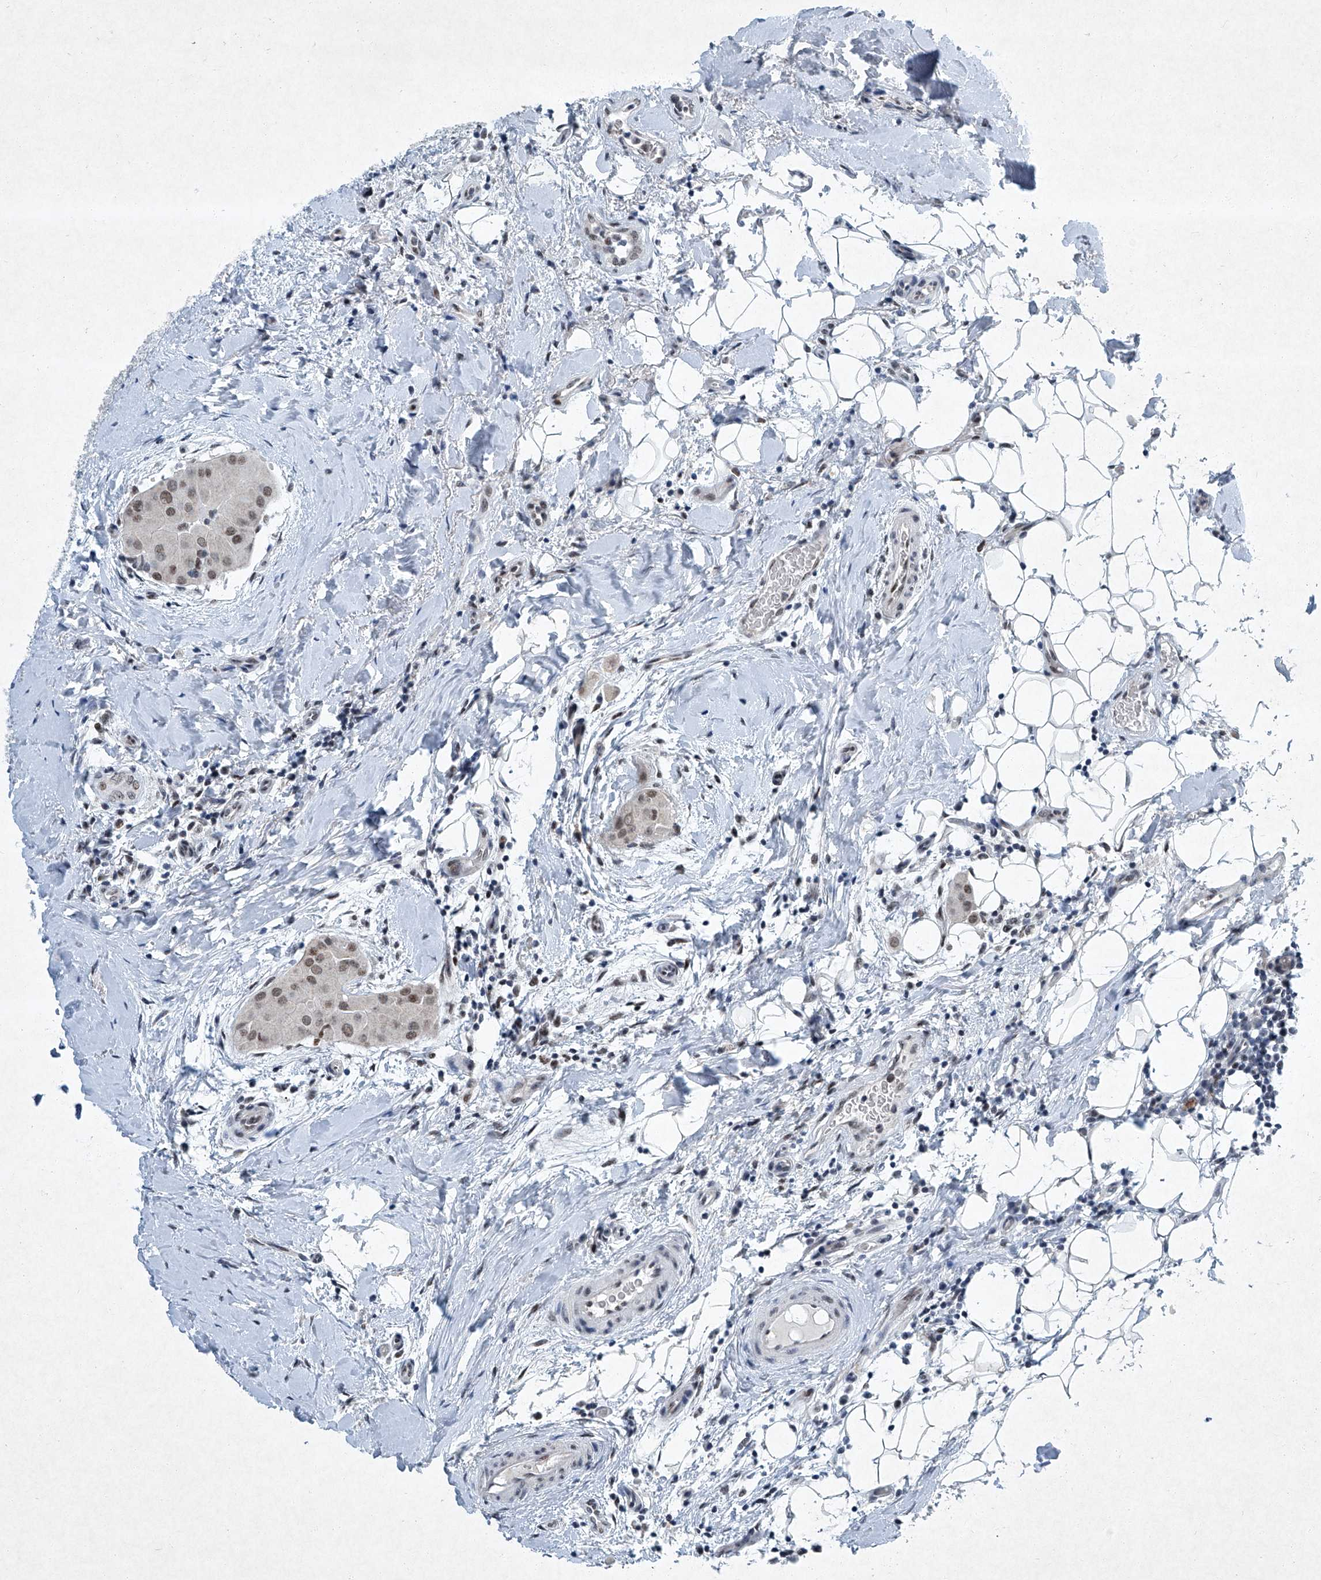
{"staining": {"intensity": "weak", "quantity": ">75%", "location": "nuclear"}, "tissue": "thyroid cancer", "cell_type": "Tumor cells", "image_type": "cancer", "snomed": [{"axis": "morphology", "description": "Papillary adenocarcinoma, NOS"}, {"axis": "topography", "description": "Thyroid gland"}], "caption": "Papillary adenocarcinoma (thyroid) stained for a protein shows weak nuclear positivity in tumor cells. The staining was performed using DAB, with brown indicating positive protein expression. Nuclei are stained blue with hematoxylin.", "gene": "TFDP1", "patient": {"sex": "male", "age": 33}}